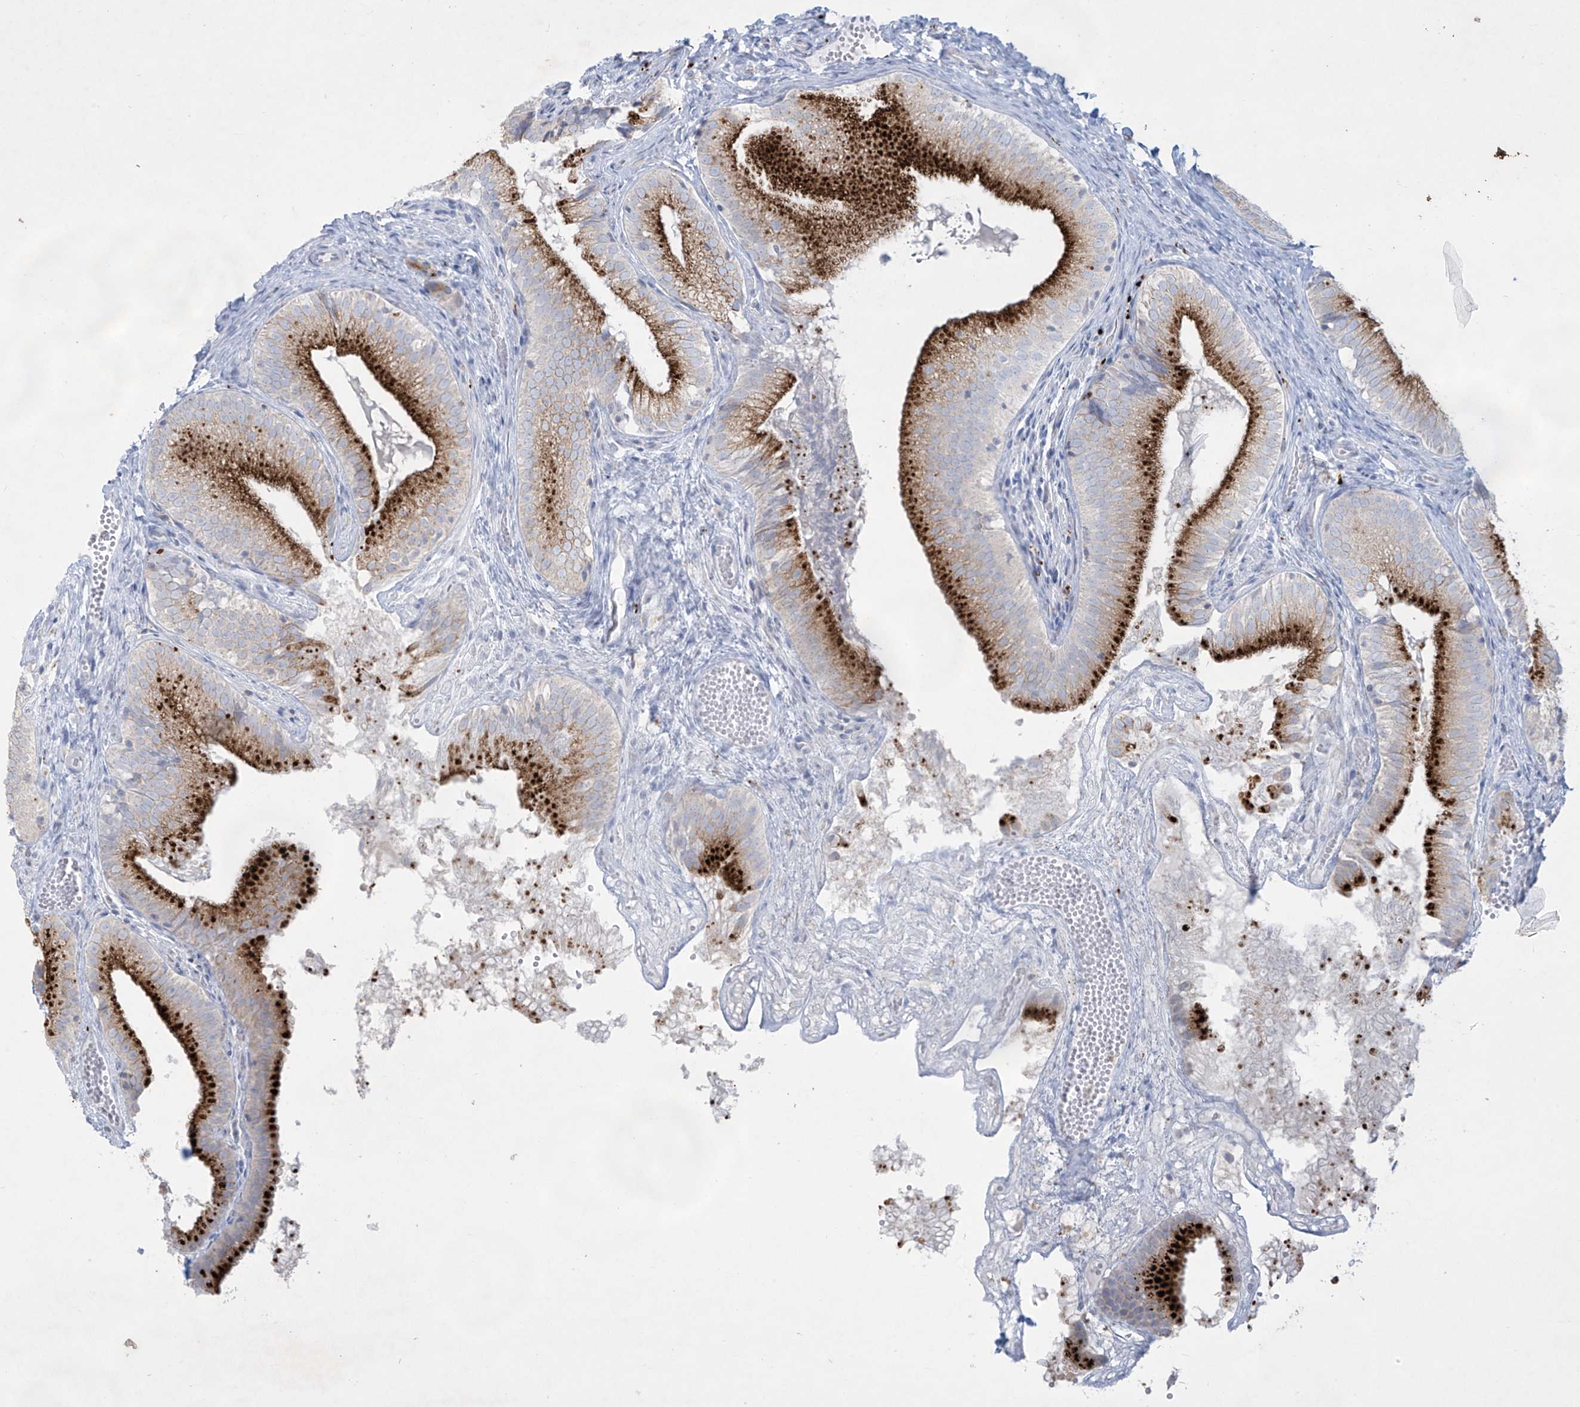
{"staining": {"intensity": "strong", "quantity": ">75%", "location": "cytoplasmic/membranous"}, "tissue": "gallbladder", "cell_type": "Glandular cells", "image_type": "normal", "snomed": [{"axis": "morphology", "description": "Normal tissue, NOS"}, {"axis": "topography", "description": "Gallbladder"}], "caption": "Immunohistochemical staining of unremarkable gallbladder reveals strong cytoplasmic/membranous protein positivity in about >75% of glandular cells. (brown staining indicates protein expression, while blue staining denotes nuclei).", "gene": "GPR137C", "patient": {"sex": "female", "age": 30}}